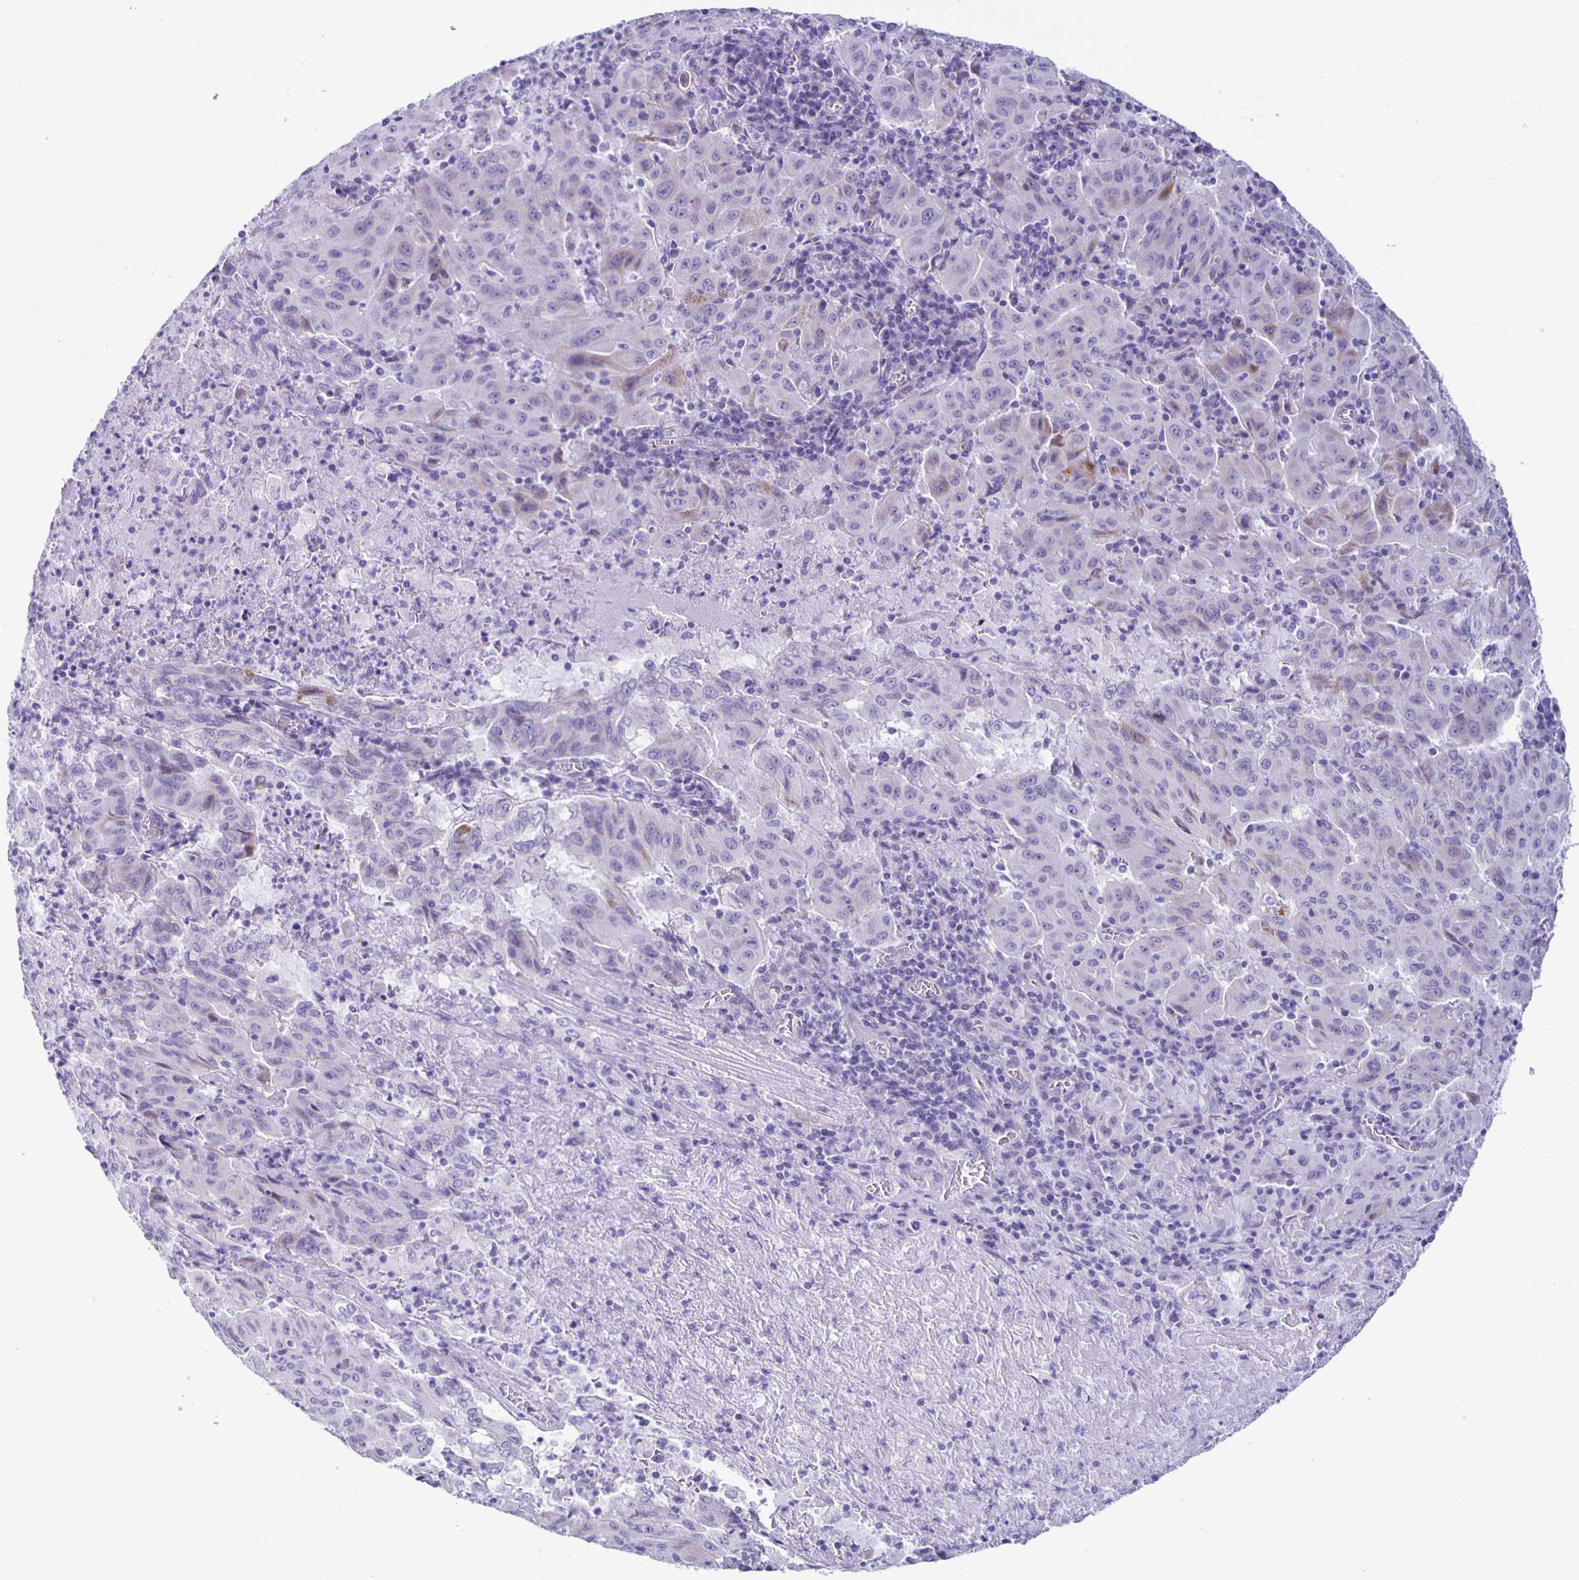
{"staining": {"intensity": "moderate", "quantity": "<25%", "location": "cytoplasmic/membranous"}, "tissue": "pancreatic cancer", "cell_type": "Tumor cells", "image_type": "cancer", "snomed": [{"axis": "morphology", "description": "Adenocarcinoma, NOS"}, {"axis": "topography", "description": "Pancreas"}], "caption": "Tumor cells demonstrate moderate cytoplasmic/membranous staining in about <25% of cells in pancreatic cancer (adenocarcinoma).", "gene": "AQP6", "patient": {"sex": "male", "age": 63}}